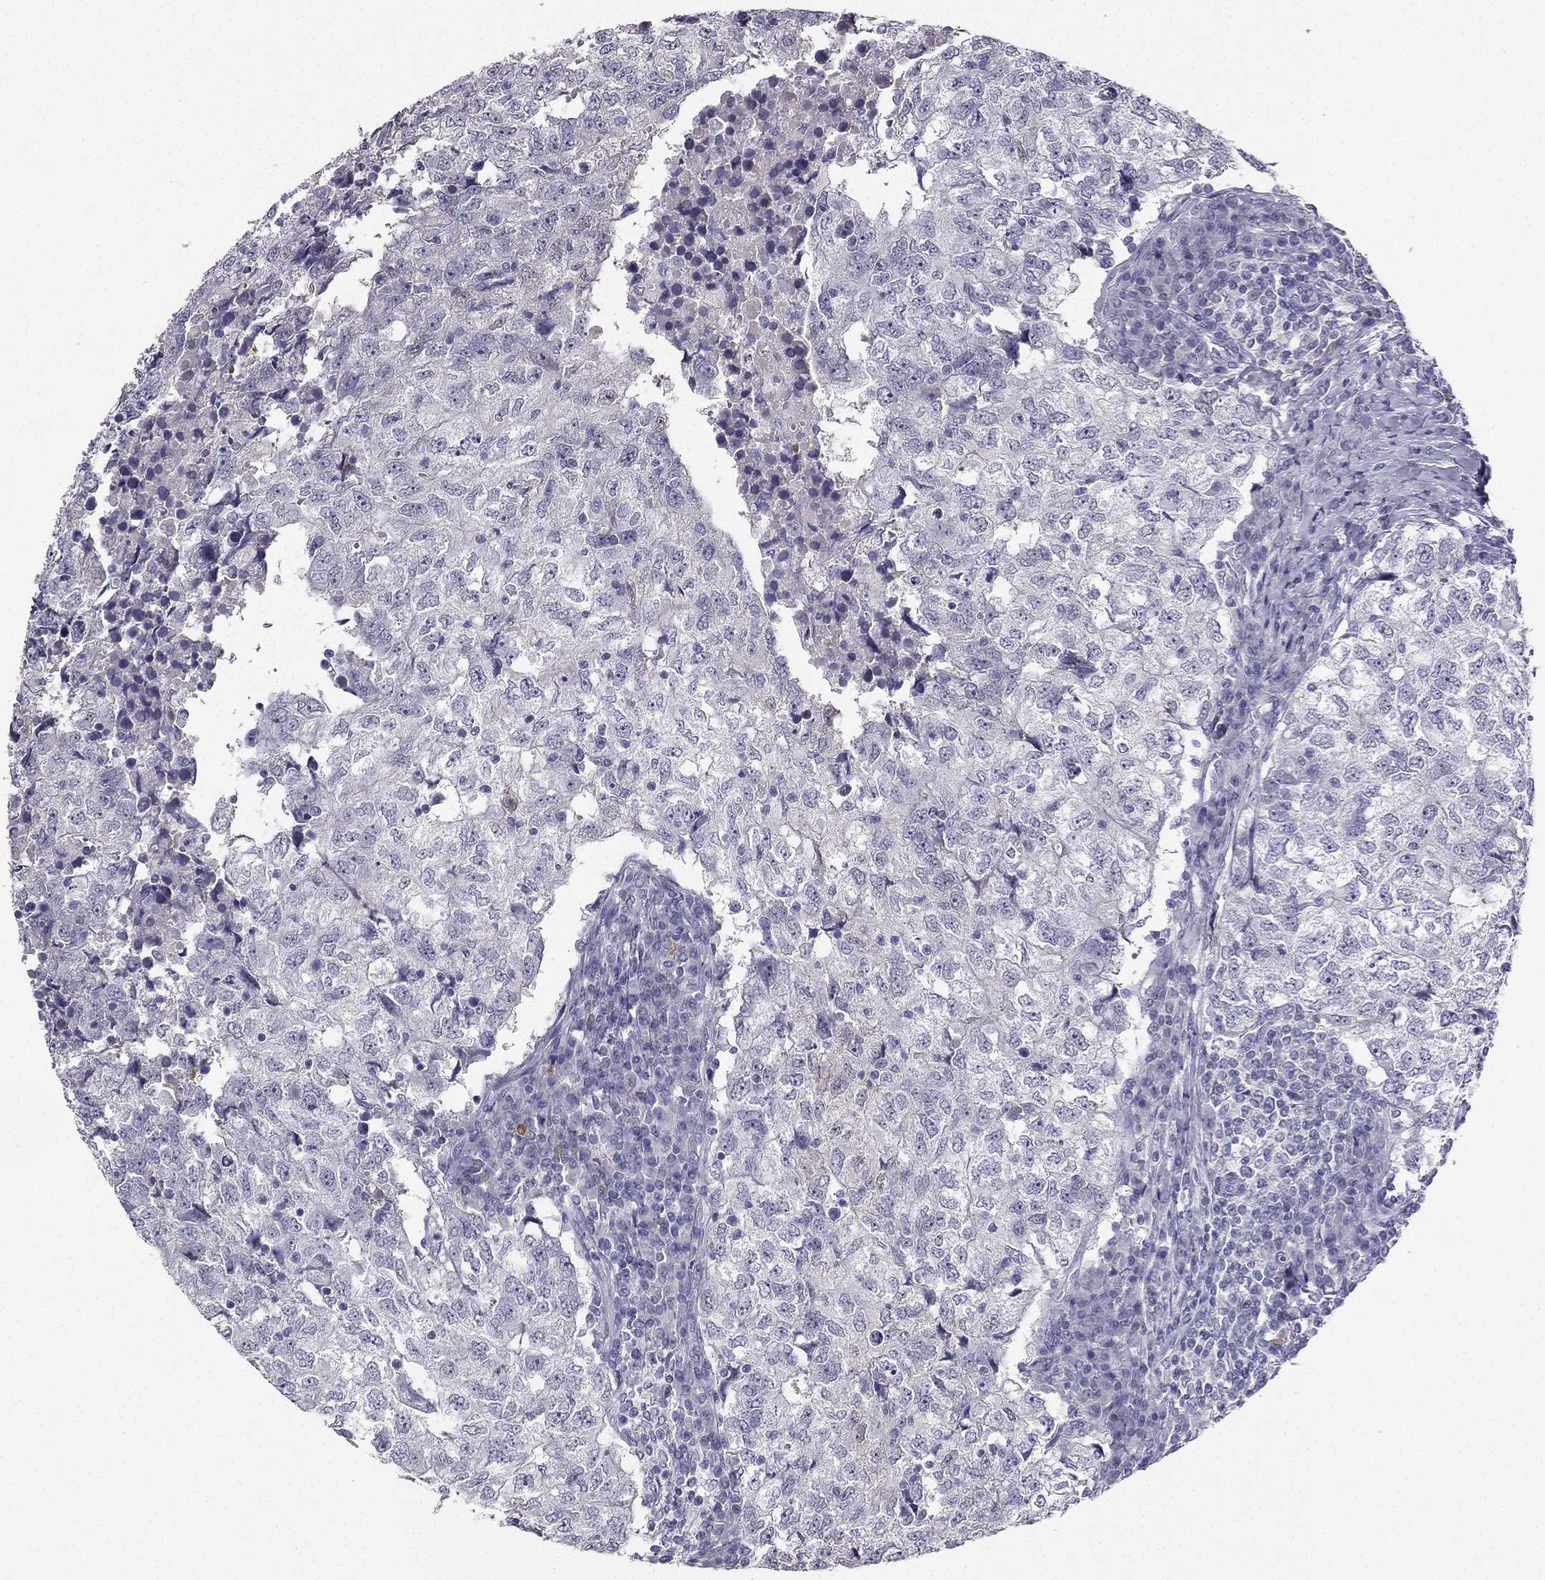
{"staining": {"intensity": "negative", "quantity": "none", "location": "none"}, "tissue": "breast cancer", "cell_type": "Tumor cells", "image_type": "cancer", "snomed": [{"axis": "morphology", "description": "Duct carcinoma"}, {"axis": "topography", "description": "Breast"}], "caption": "High power microscopy histopathology image of an IHC photomicrograph of breast infiltrating ductal carcinoma, revealing no significant expression in tumor cells.", "gene": "CALB2", "patient": {"sex": "female", "age": 30}}